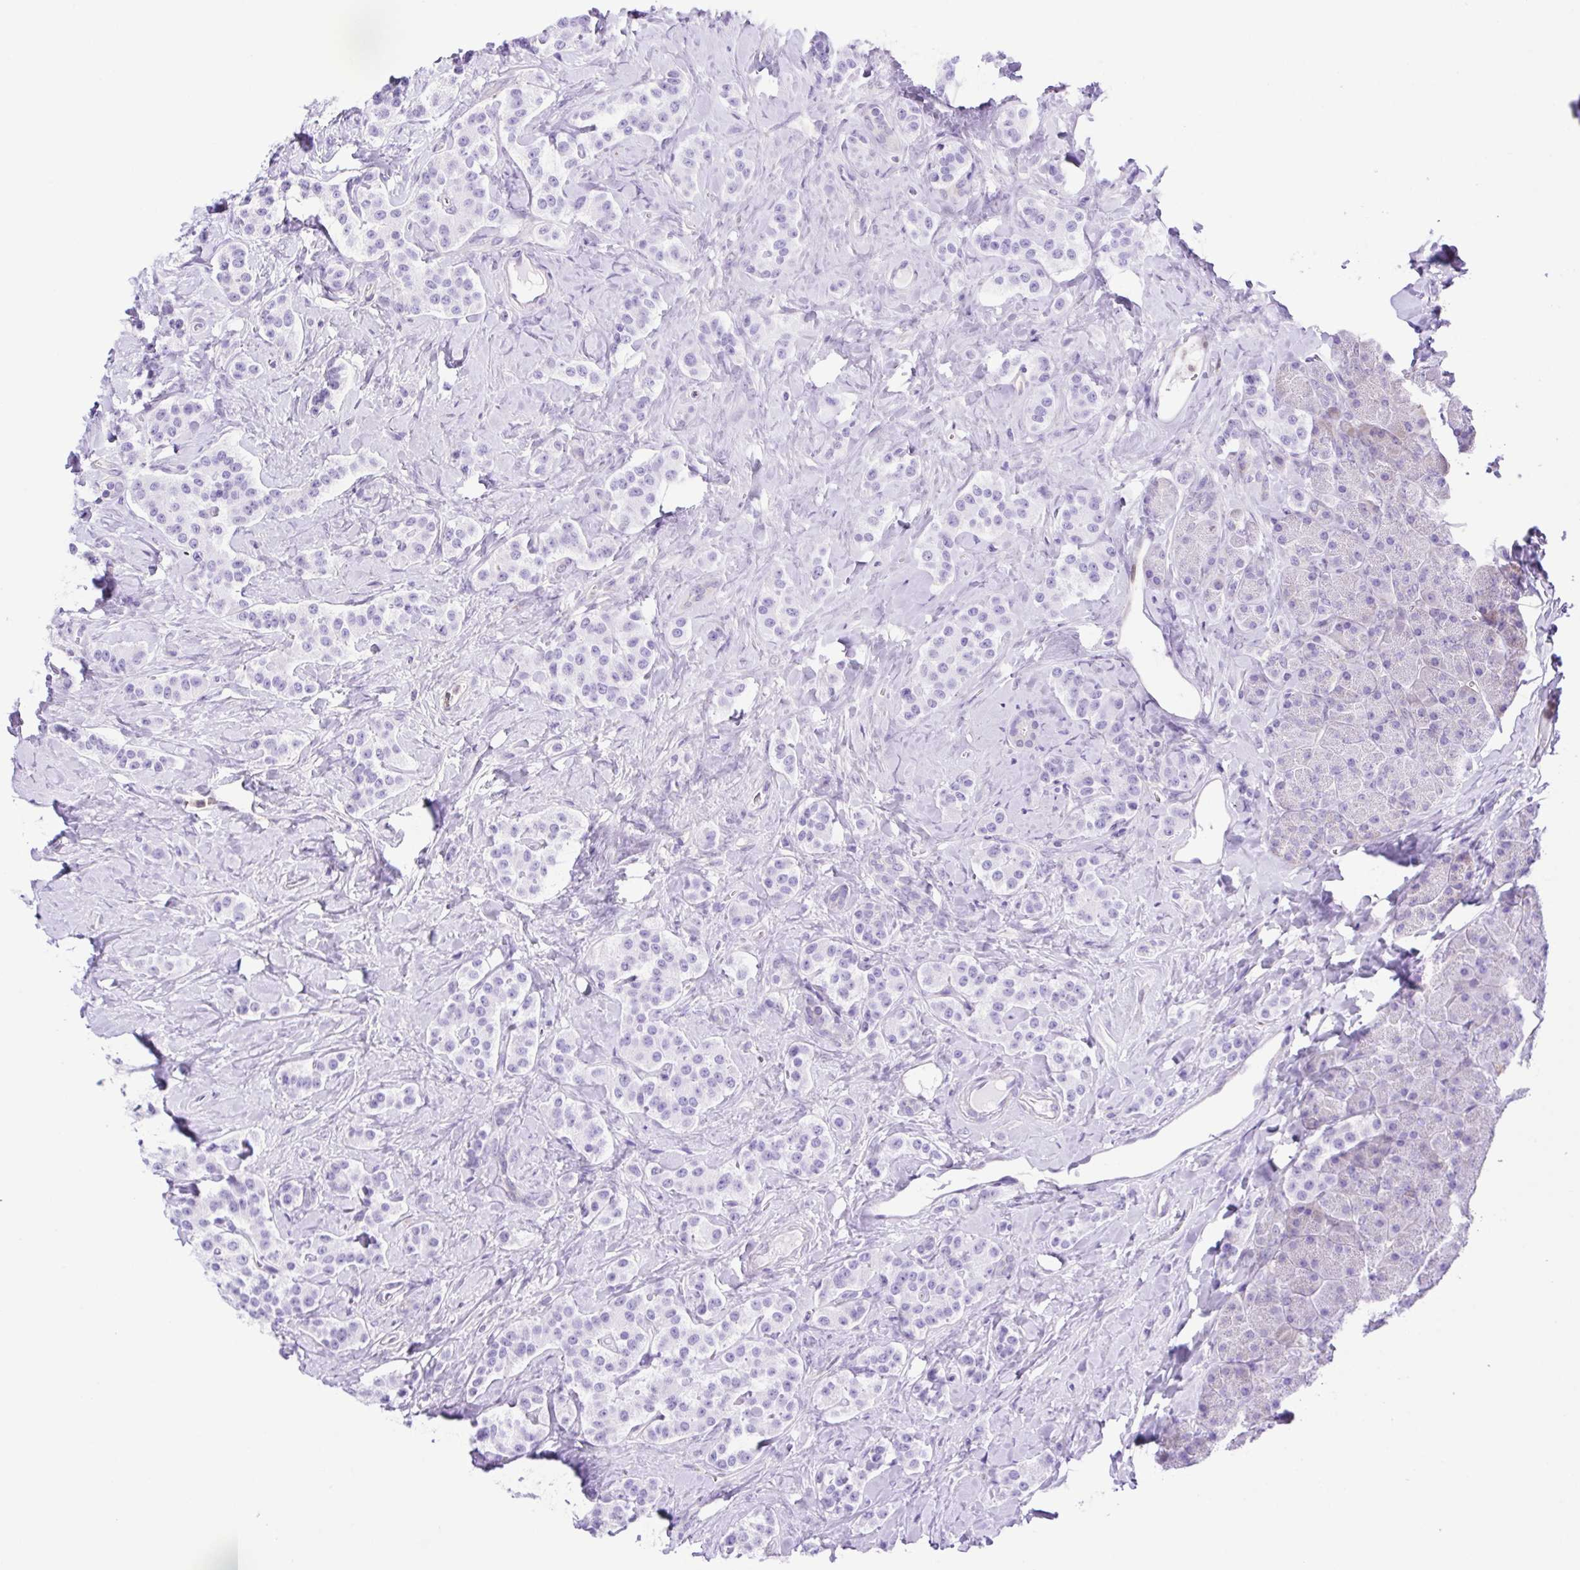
{"staining": {"intensity": "negative", "quantity": "none", "location": "none"}, "tissue": "carcinoid", "cell_type": "Tumor cells", "image_type": "cancer", "snomed": [{"axis": "morphology", "description": "Normal tissue, NOS"}, {"axis": "morphology", "description": "Carcinoid, malignant, NOS"}, {"axis": "topography", "description": "Pancreas"}], "caption": "Immunohistochemistry (IHC) histopathology image of neoplastic tissue: carcinoid stained with DAB reveals no significant protein positivity in tumor cells. Brightfield microscopy of IHC stained with DAB (brown) and hematoxylin (blue), captured at high magnification.", "gene": "GPR17", "patient": {"sex": "male", "age": 36}}